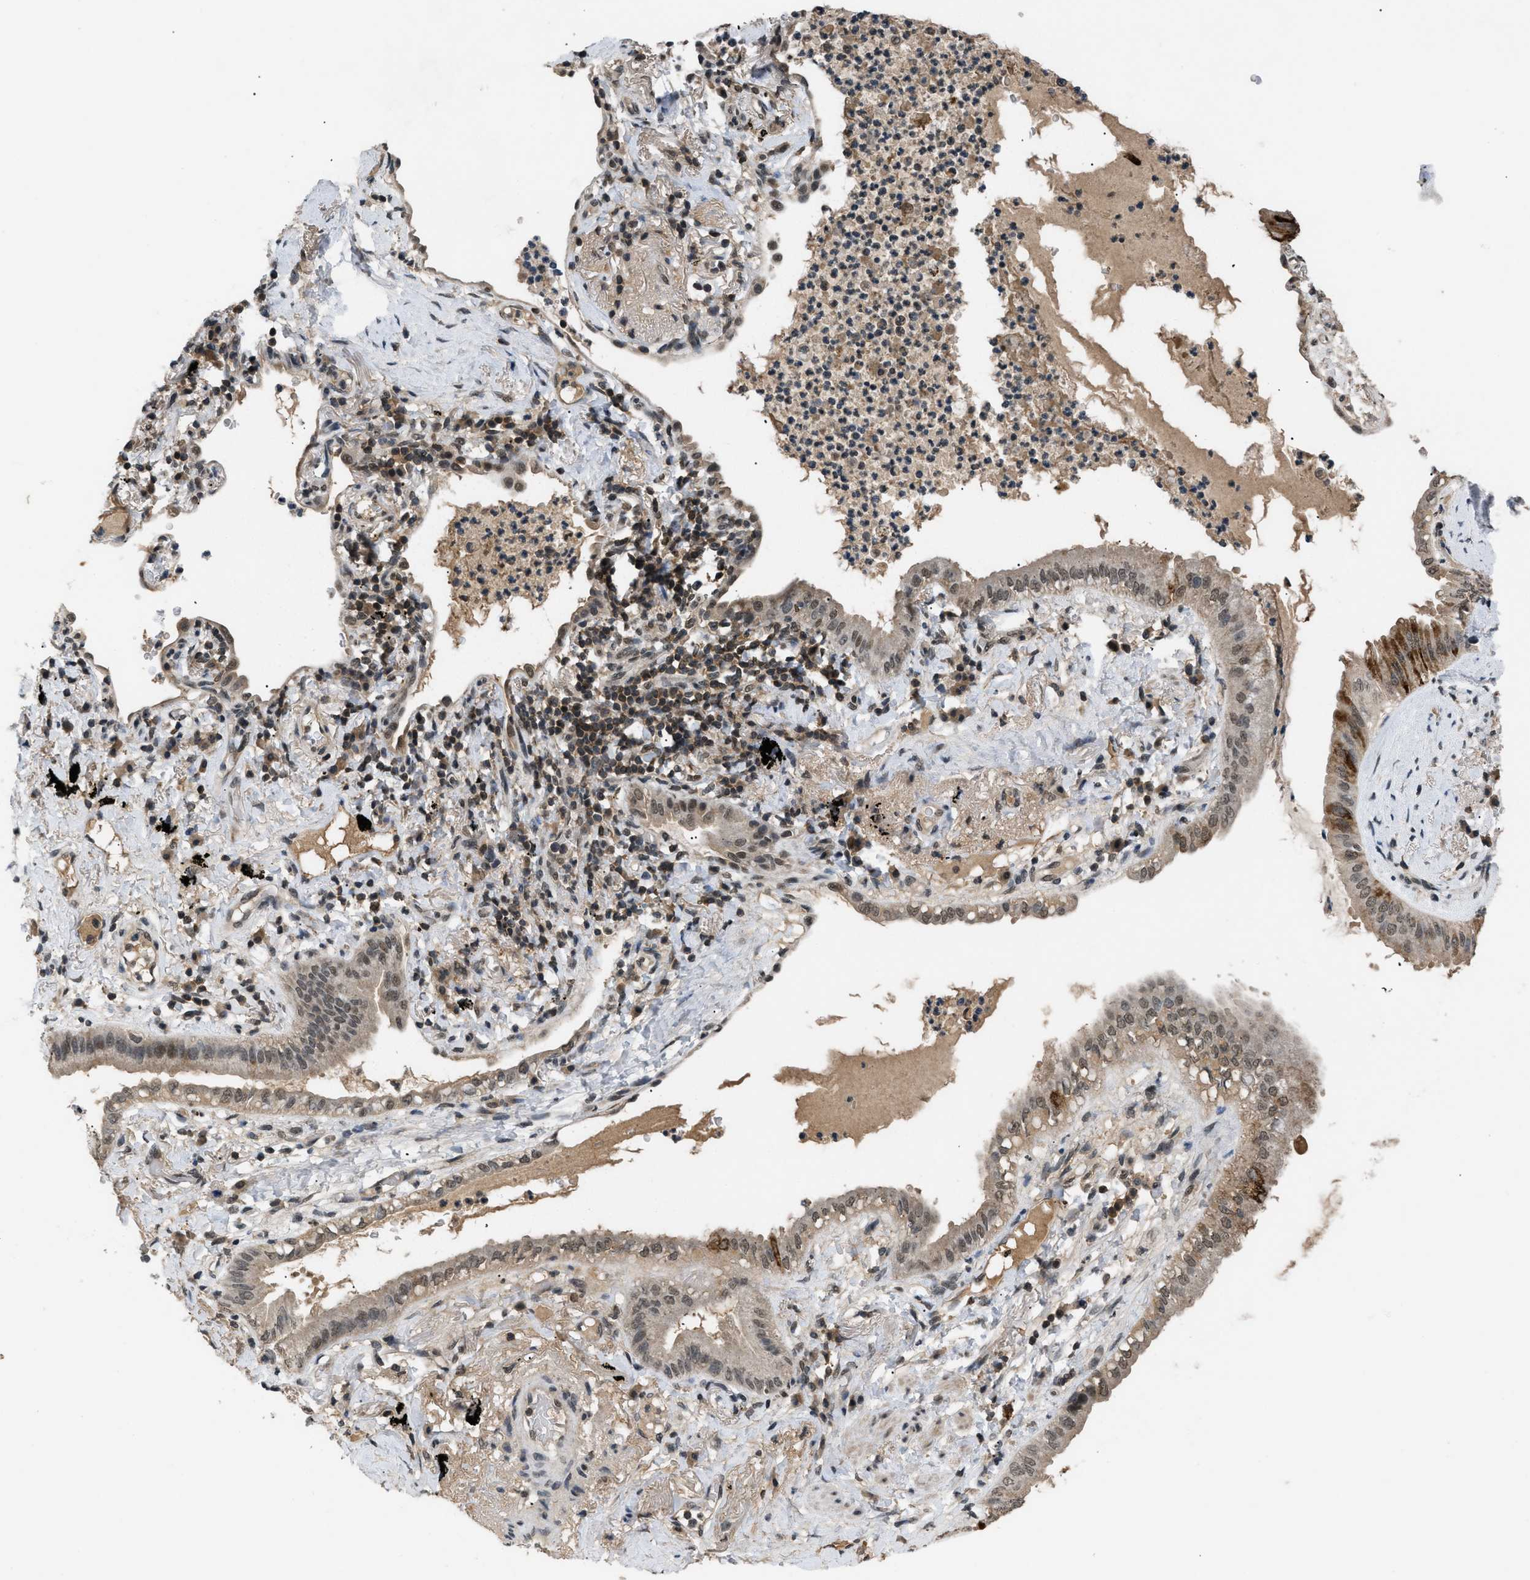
{"staining": {"intensity": "strong", "quantity": "25%-75%", "location": "cytoplasmic/membranous,nuclear"}, "tissue": "lung cancer", "cell_type": "Tumor cells", "image_type": "cancer", "snomed": [{"axis": "morphology", "description": "Normal tissue, NOS"}, {"axis": "morphology", "description": "Adenocarcinoma, NOS"}, {"axis": "topography", "description": "Bronchus"}, {"axis": "topography", "description": "Lung"}], "caption": "Tumor cells reveal high levels of strong cytoplasmic/membranous and nuclear positivity in approximately 25%-75% of cells in human adenocarcinoma (lung).", "gene": "RBM5", "patient": {"sex": "female", "age": 70}}